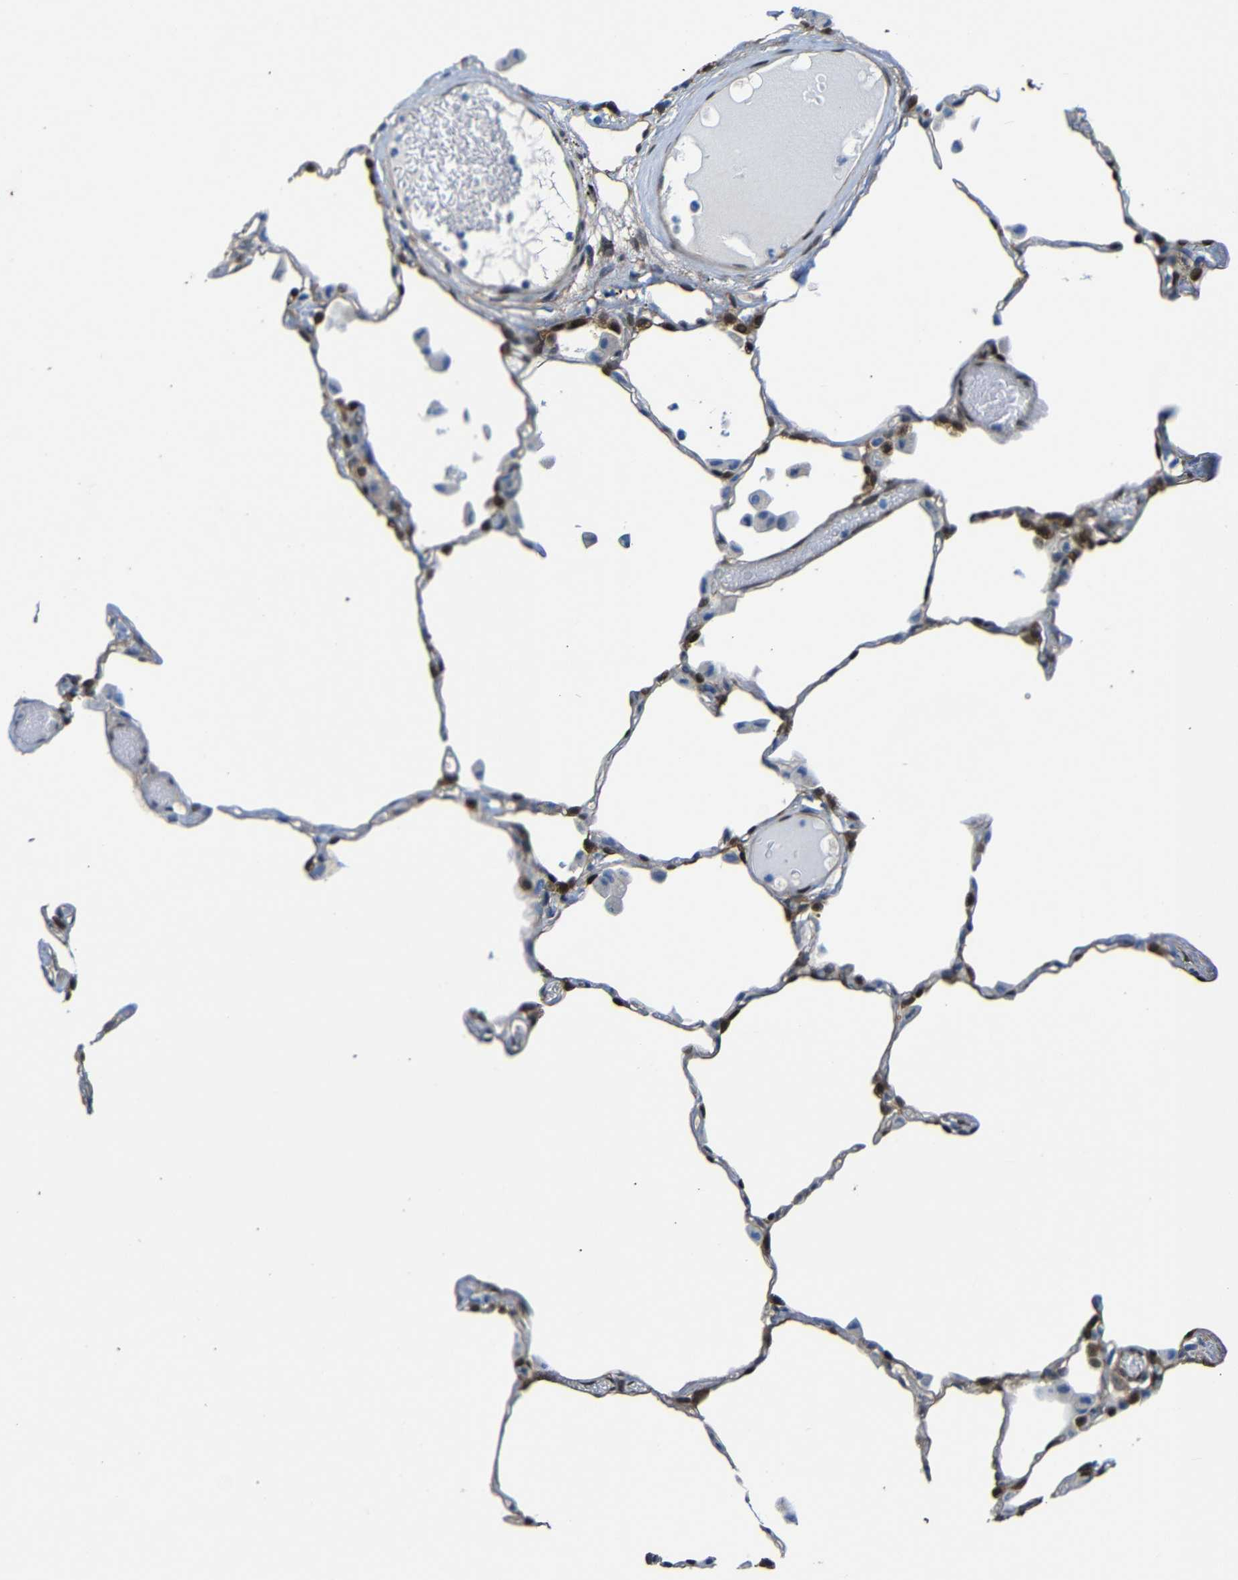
{"staining": {"intensity": "moderate", "quantity": "25%-75%", "location": "nuclear"}, "tissue": "lung", "cell_type": "Alveolar cells", "image_type": "normal", "snomed": [{"axis": "morphology", "description": "Normal tissue, NOS"}, {"axis": "topography", "description": "Lung"}], "caption": "Protein expression analysis of unremarkable lung displays moderate nuclear staining in about 25%-75% of alveolar cells. (brown staining indicates protein expression, while blue staining denotes nuclei).", "gene": "YAP1", "patient": {"sex": "female", "age": 49}}